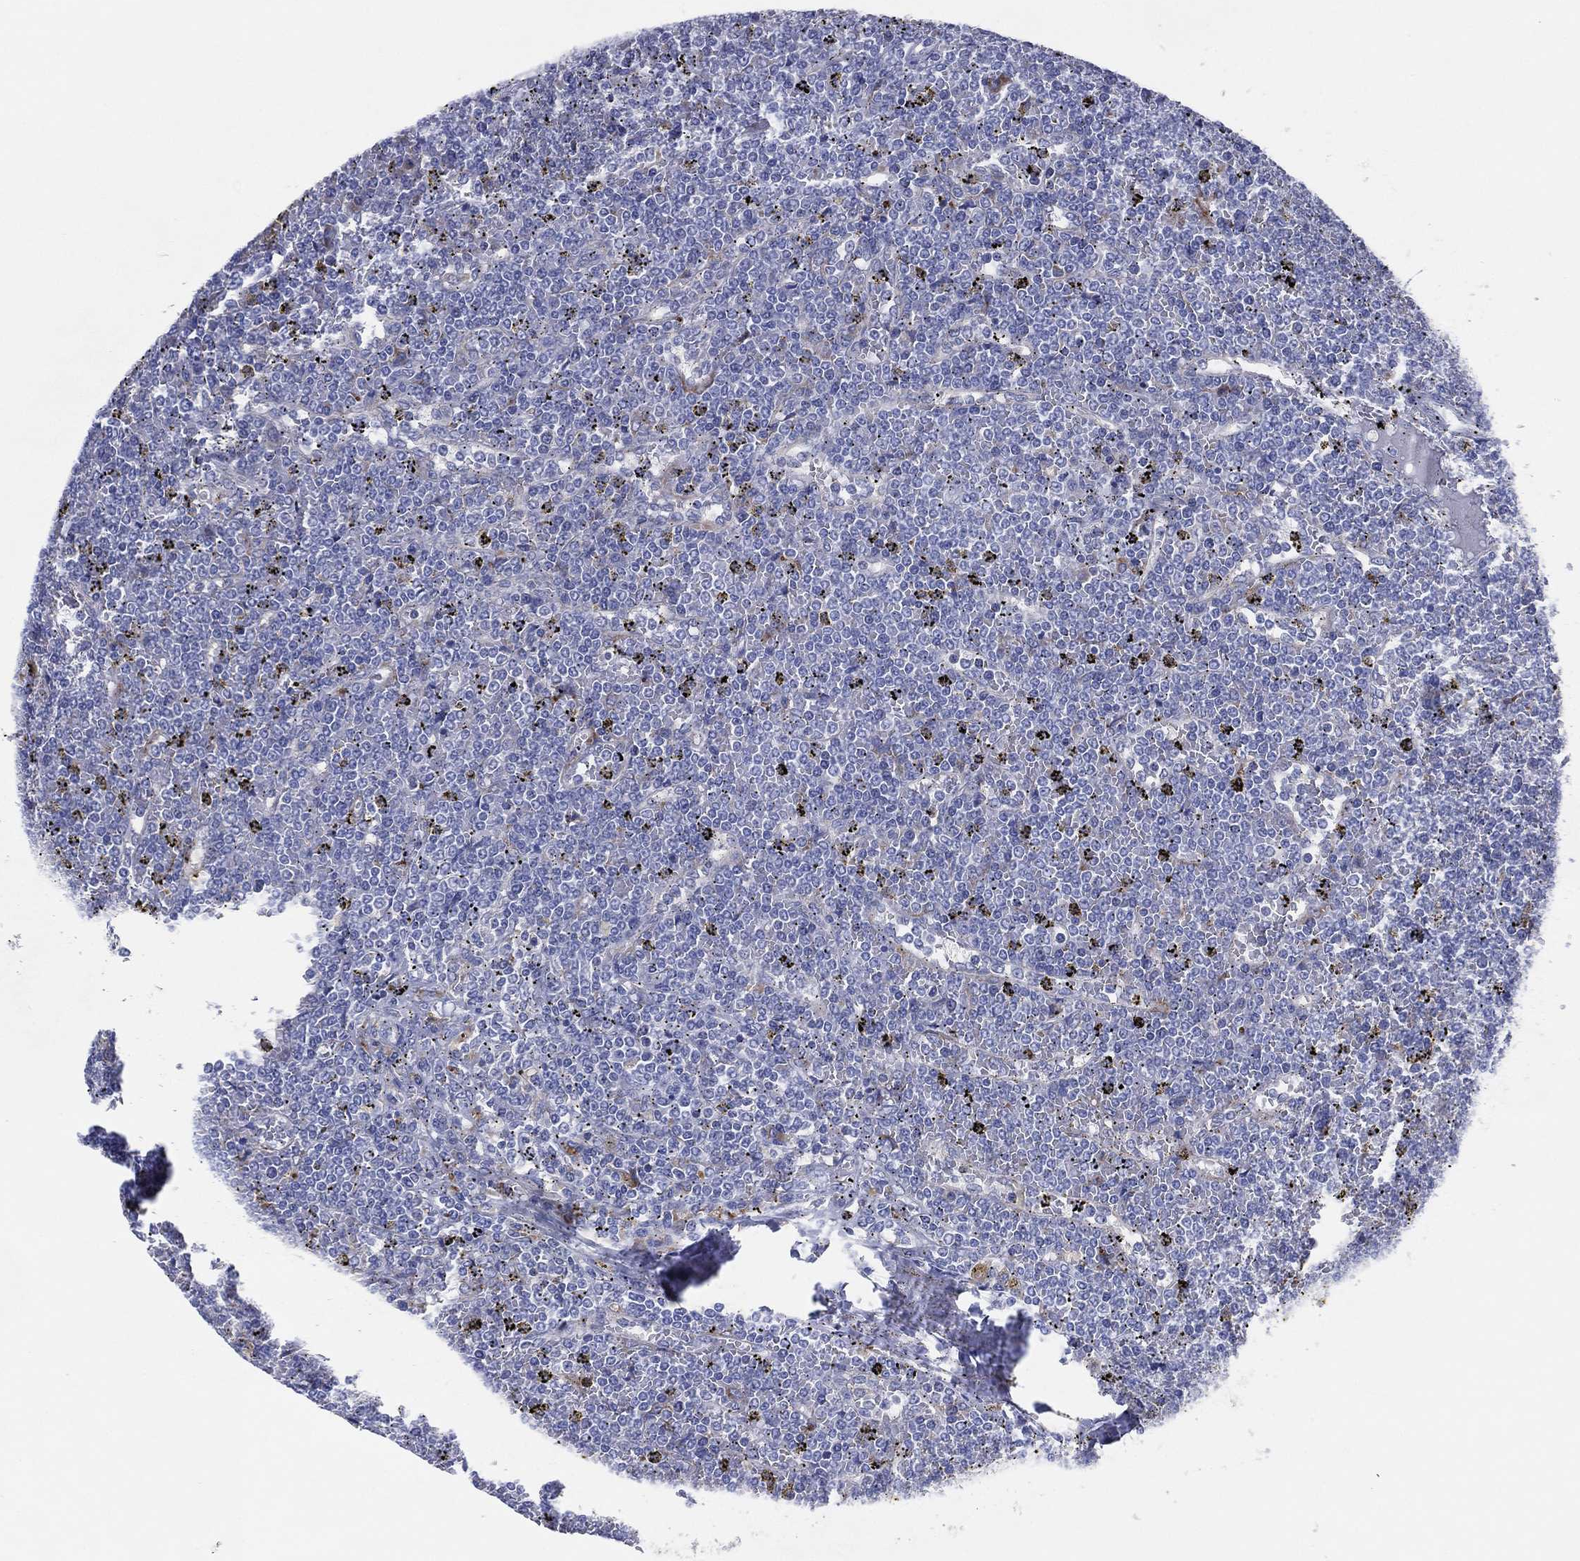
{"staining": {"intensity": "negative", "quantity": "none", "location": "none"}, "tissue": "lymphoma", "cell_type": "Tumor cells", "image_type": "cancer", "snomed": [{"axis": "morphology", "description": "Malignant lymphoma, non-Hodgkin's type, Low grade"}, {"axis": "topography", "description": "Spleen"}], "caption": "Immunohistochemical staining of human malignant lymphoma, non-Hodgkin's type (low-grade) shows no significant expression in tumor cells.", "gene": "GALNS", "patient": {"sex": "female", "age": 19}}